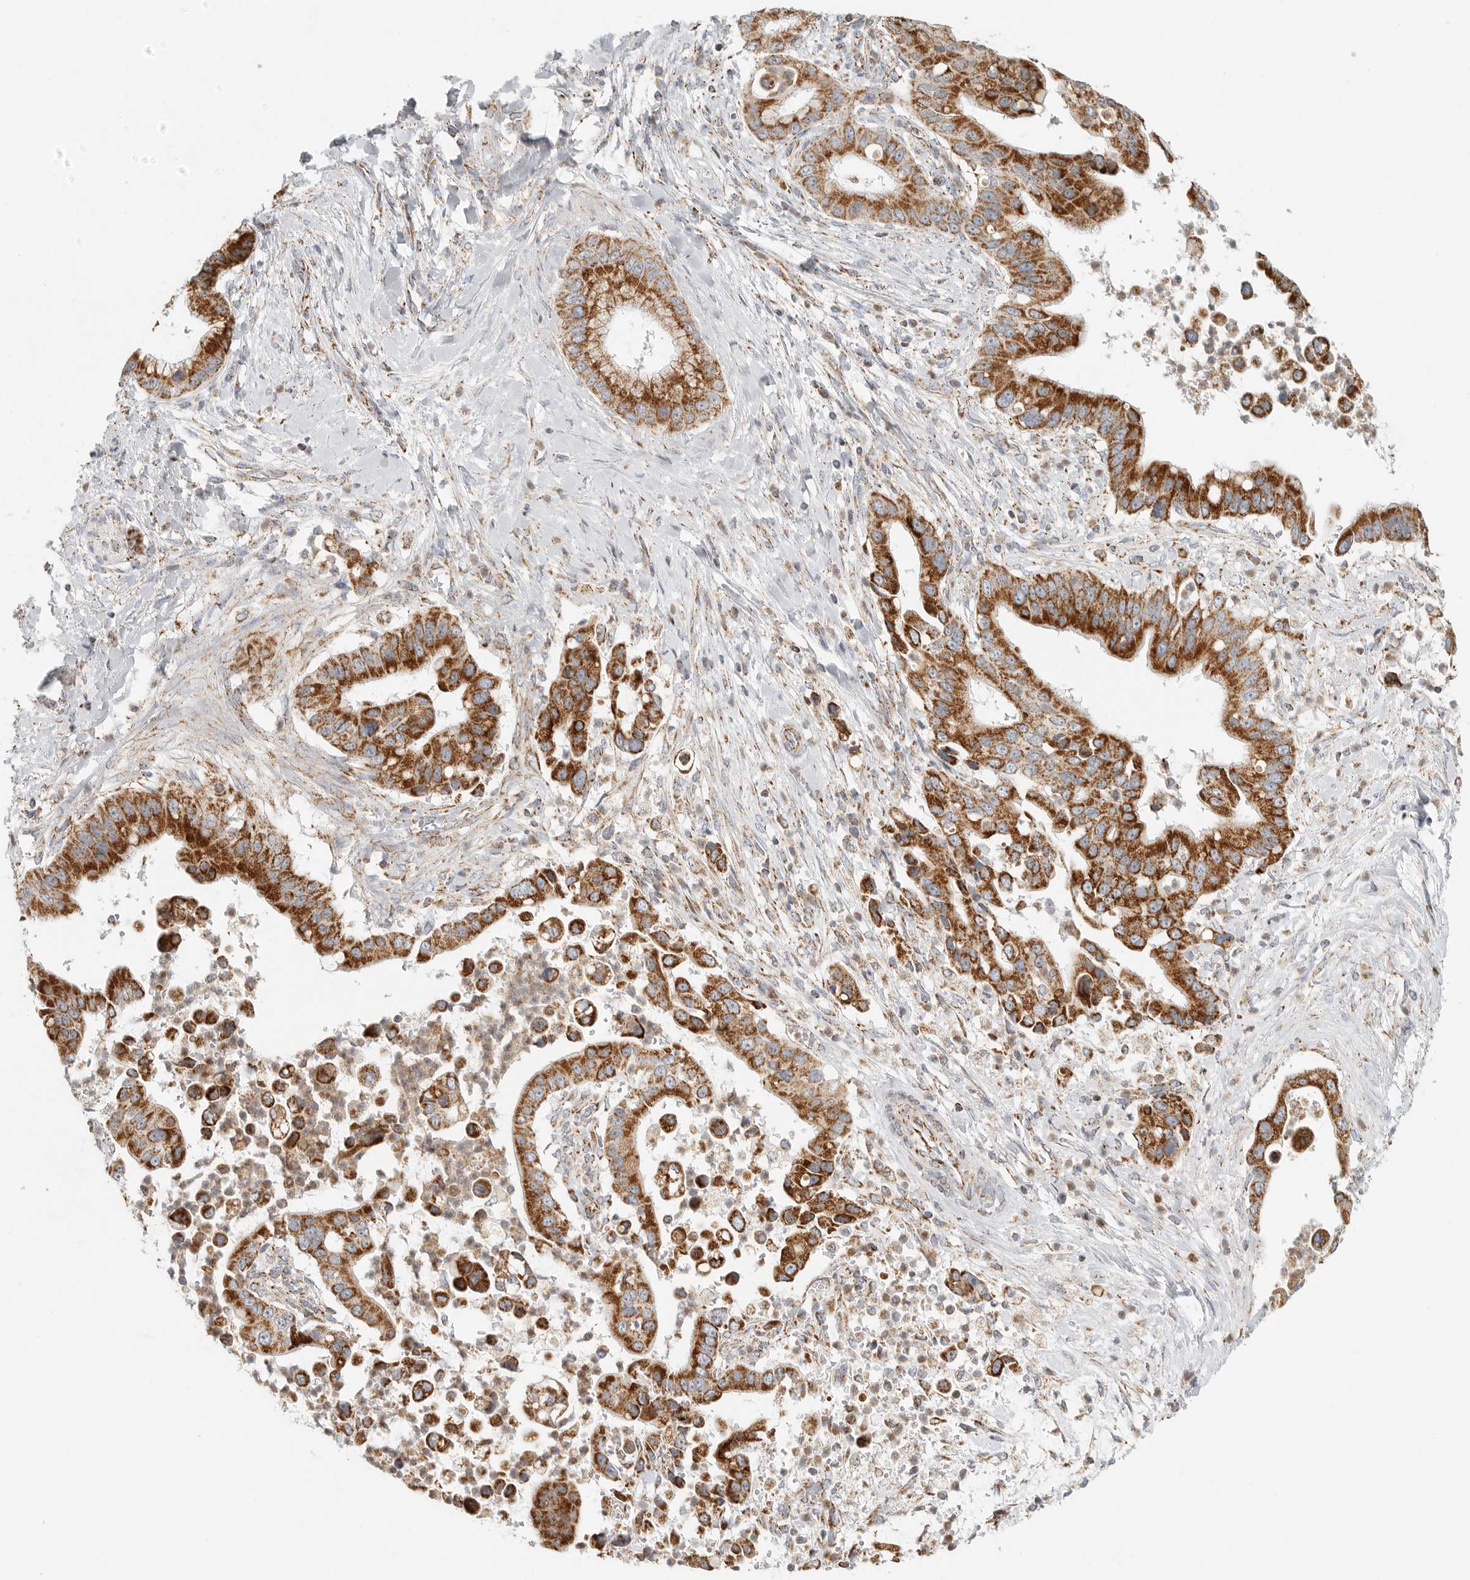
{"staining": {"intensity": "strong", "quantity": ">75%", "location": "cytoplasmic/membranous"}, "tissue": "liver cancer", "cell_type": "Tumor cells", "image_type": "cancer", "snomed": [{"axis": "morphology", "description": "Cholangiocarcinoma"}, {"axis": "topography", "description": "Liver"}], "caption": "A high-resolution micrograph shows immunohistochemistry (IHC) staining of liver cancer (cholangiocarcinoma), which exhibits strong cytoplasmic/membranous staining in approximately >75% of tumor cells. The protein is stained brown, and the nuclei are stained in blue (DAB IHC with brightfield microscopy, high magnification).", "gene": "SLC25A26", "patient": {"sex": "female", "age": 54}}